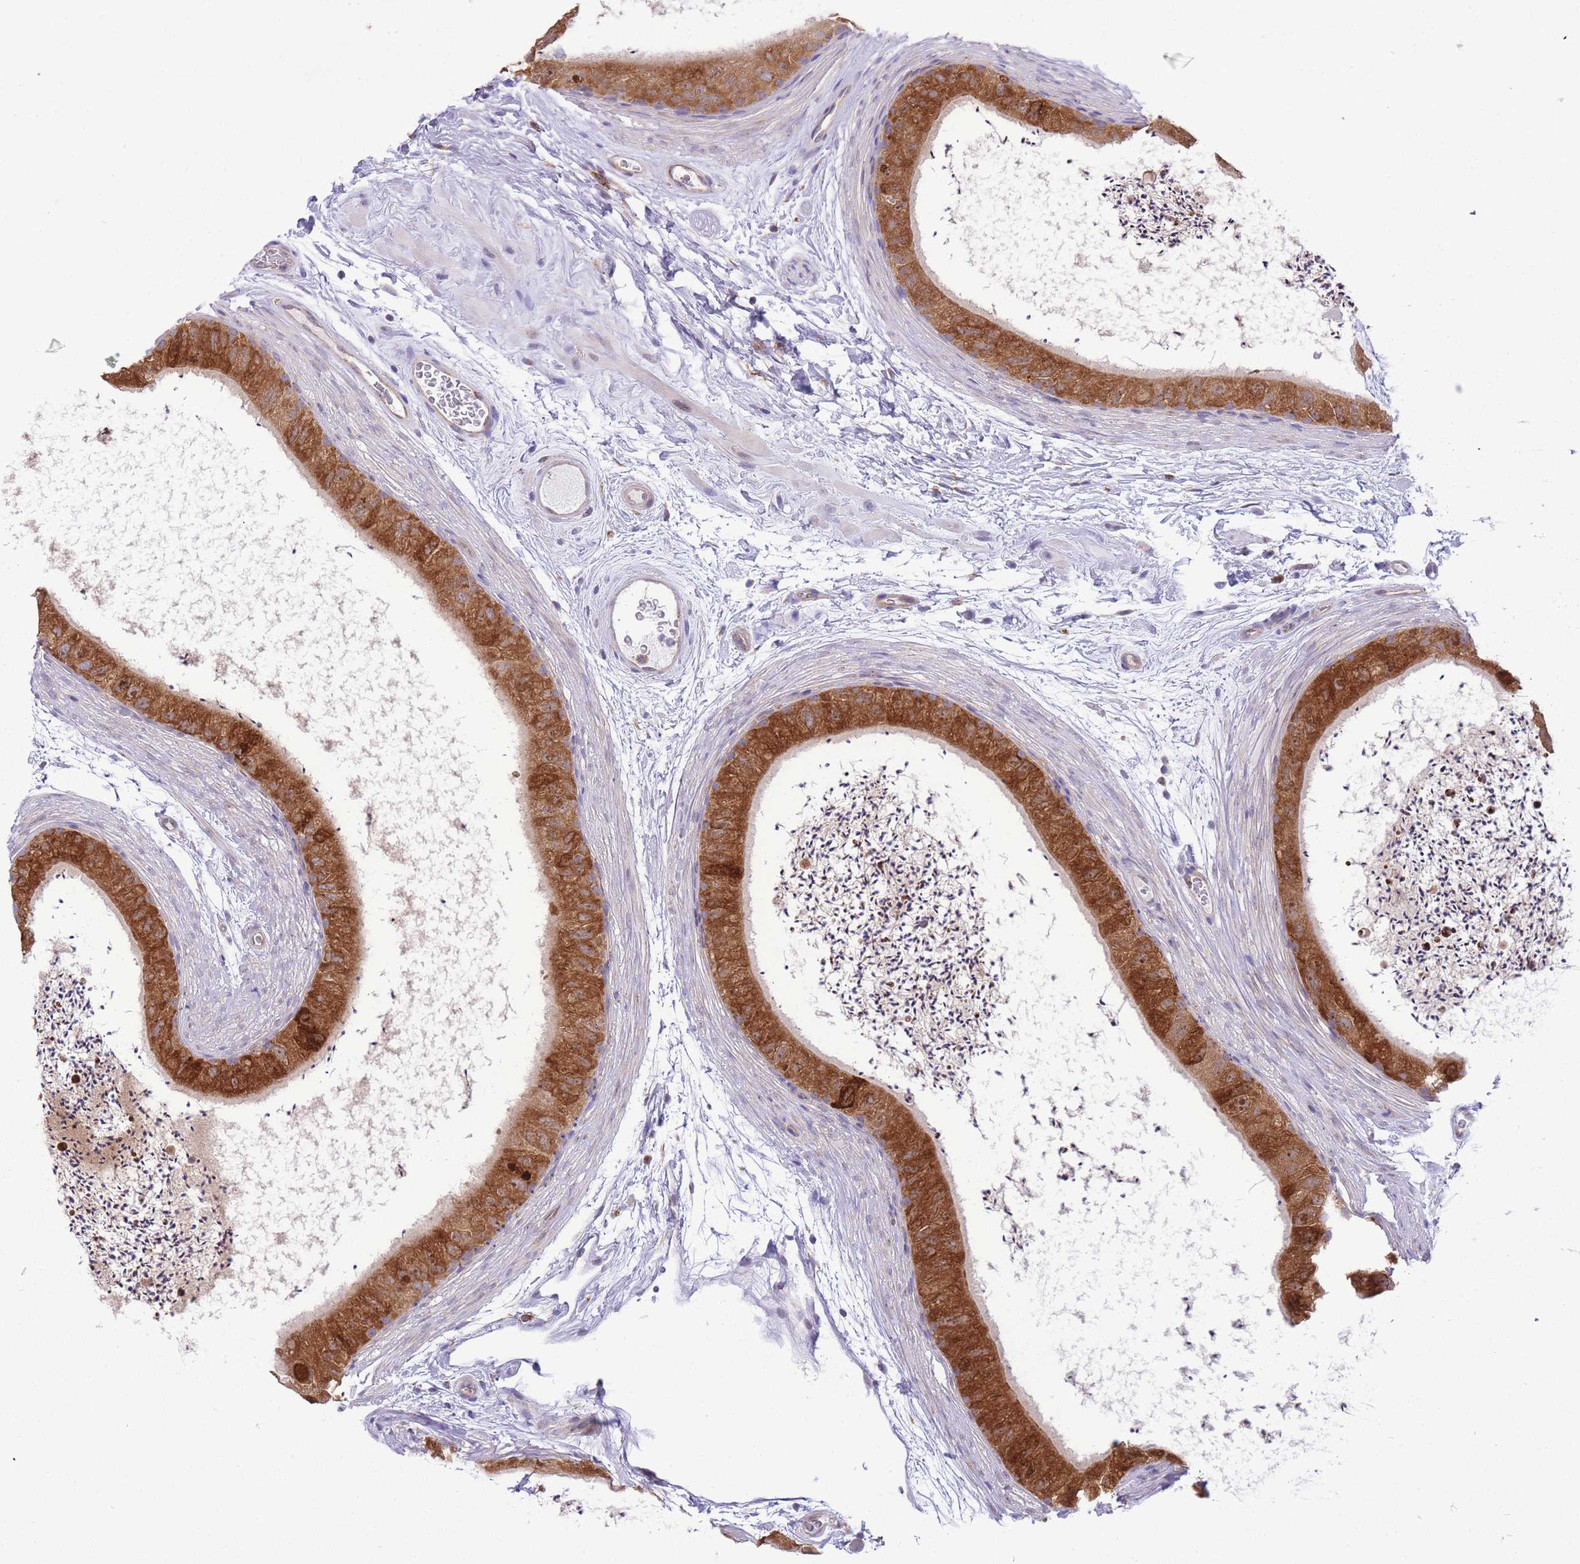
{"staining": {"intensity": "strong", "quantity": ">75%", "location": "cytoplasmic/membranous"}, "tissue": "epididymis", "cell_type": "Glandular cells", "image_type": "normal", "snomed": [{"axis": "morphology", "description": "Normal tissue, NOS"}, {"axis": "topography", "description": "Epididymis"}], "caption": "High-power microscopy captured an immunohistochemistry histopathology image of normal epididymis, revealing strong cytoplasmic/membranous expression in approximately >75% of glandular cells. The staining is performed using DAB (3,3'-diaminobenzidine) brown chromogen to label protein expression. The nuclei are counter-stained blue using hematoxylin.", "gene": "EXOSC8", "patient": {"sex": "male", "age": 50}}